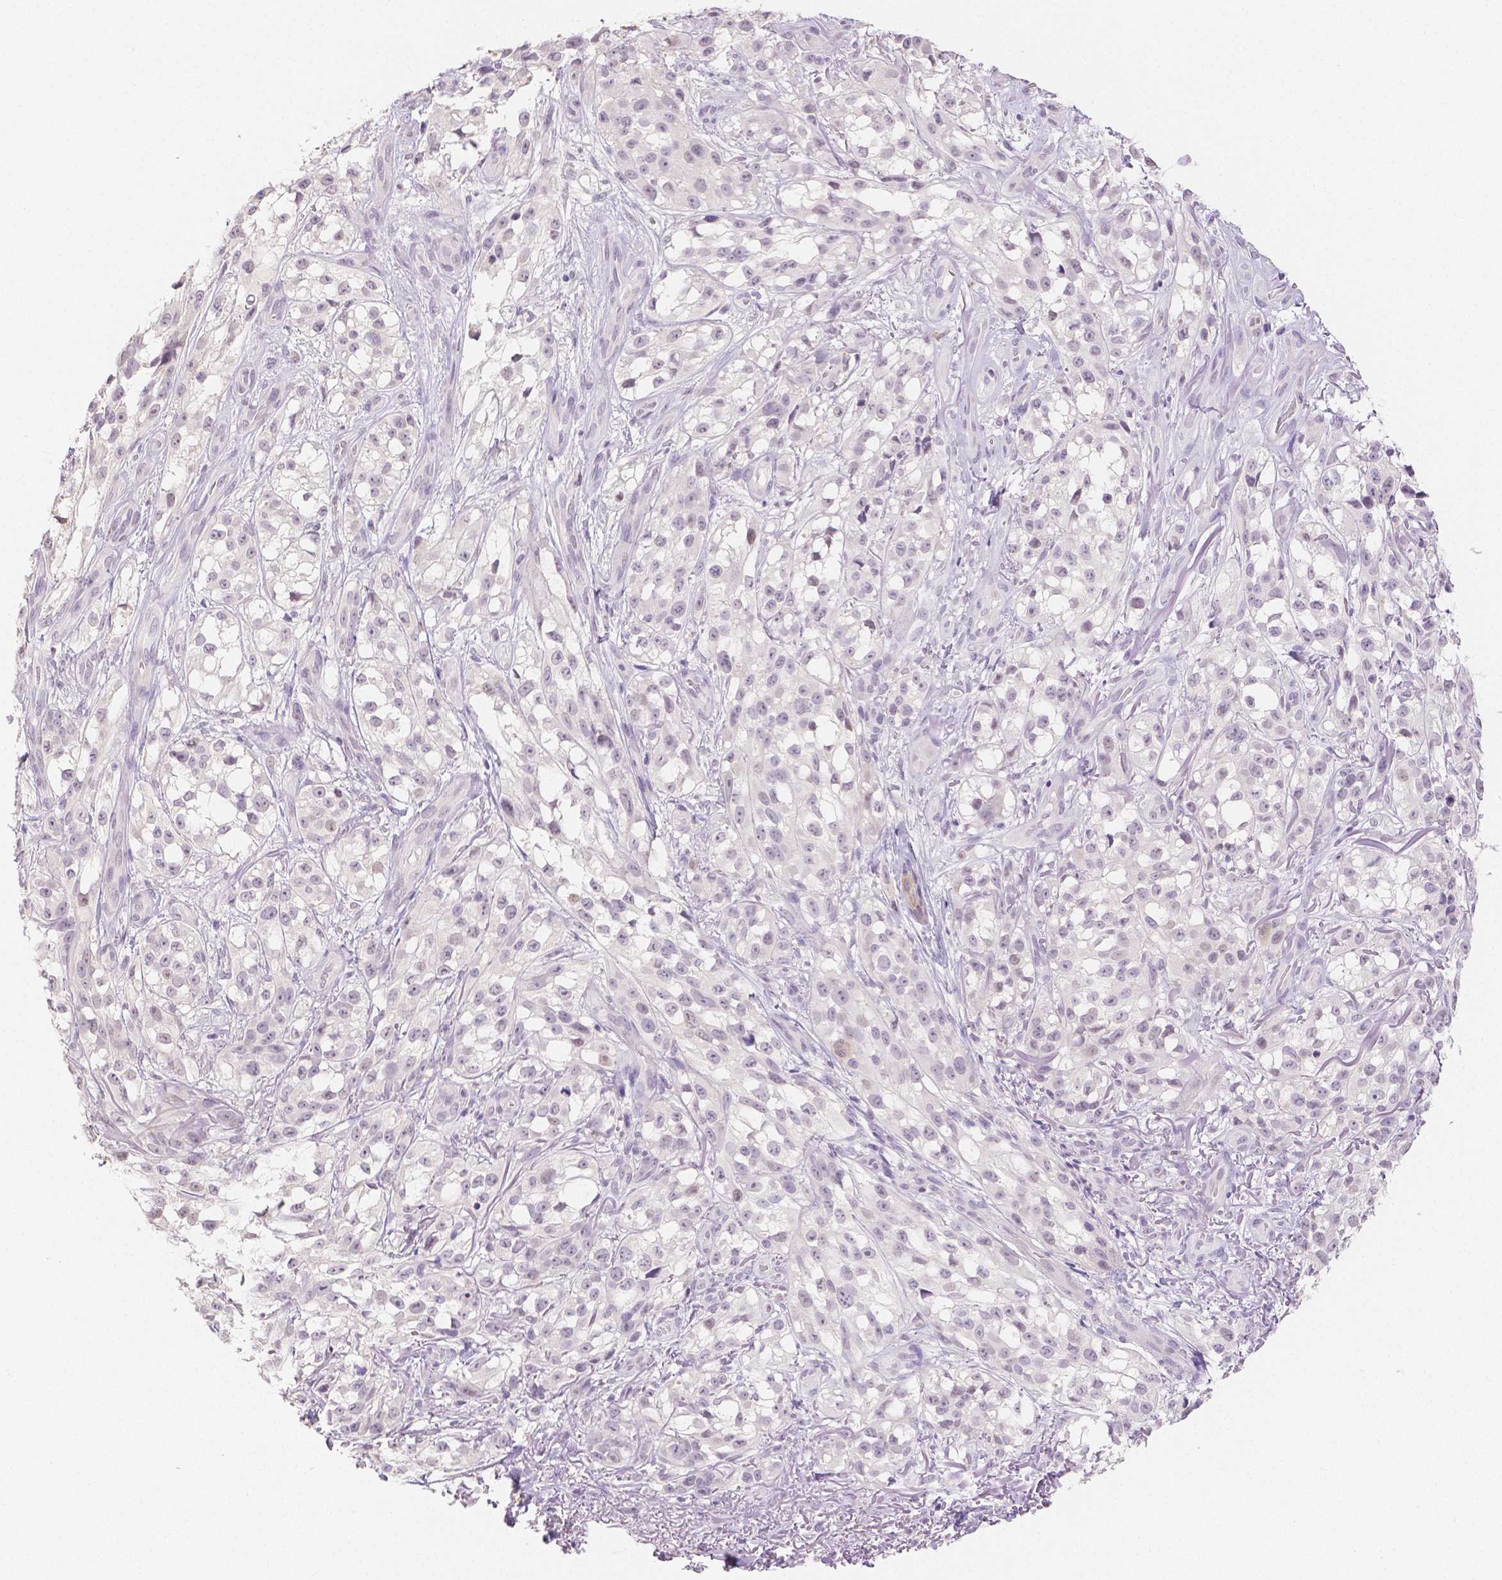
{"staining": {"intensity": "negative", "quantity": "none", "location": "none"}, "tissue": "melanoma", "cell_type": "Tumor cells", "image_type": "cancer", "snomed": [{"axis": "morphology", "description": "Malignant melanoma, NOS"}, {"axis": "topography", "description": "Skin"}], "caption": "IHC of melanoma displays no expression in tumor cells. (DAB (3,3'-diaminobenzidine) IHC with hematoxylin counter stain).", "gene": "OCLN", "patient": {"sex": "female", "age": 85}}